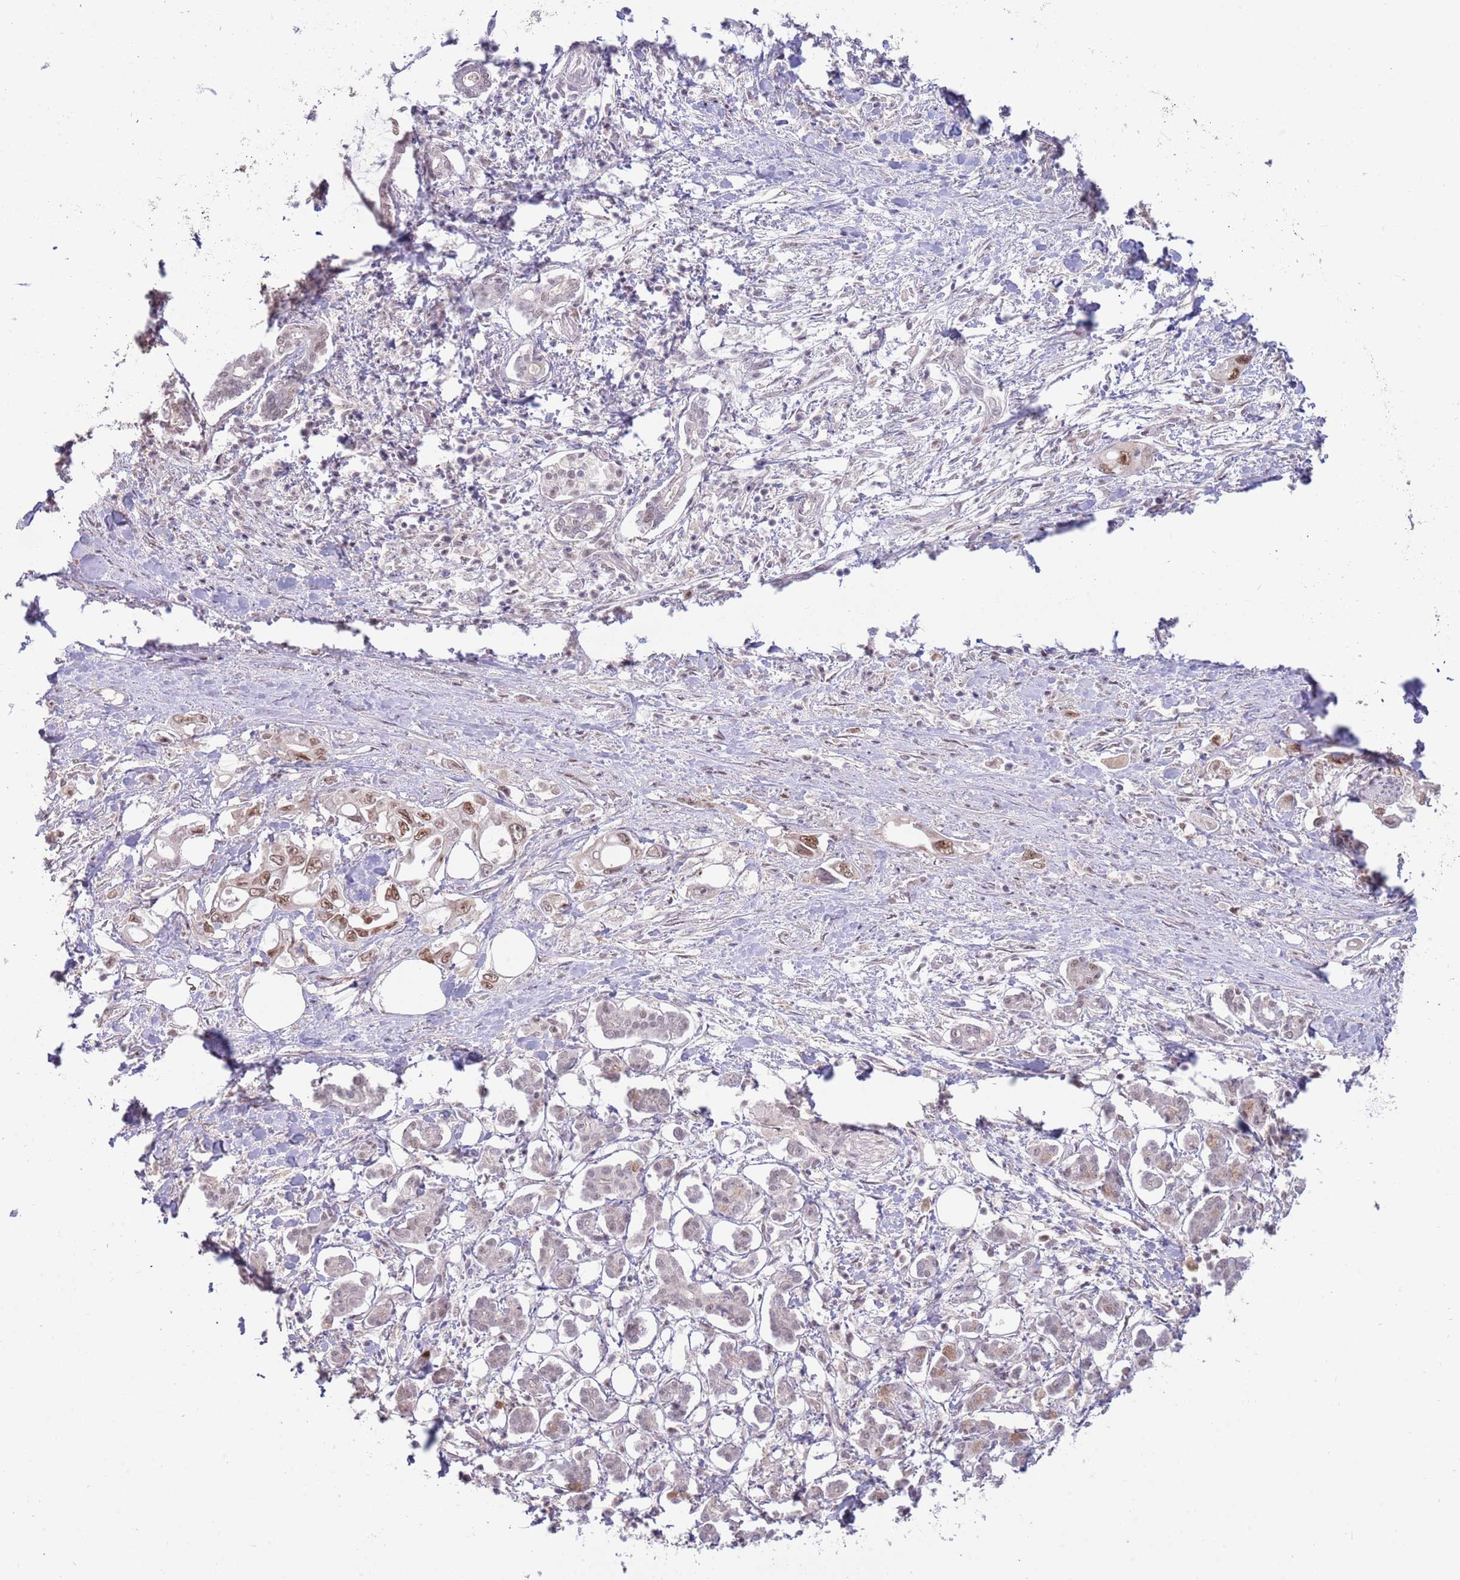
{"staining": {"intensity": "moderate", "quantity": ">75%", "location": "nuclear"}, "tissue": "pancreatic cancer", "cell_type": "Tumor cells", "image_type": "cancer", "snomed": [{"axis": "morphology", "description": "Adenocarcinoma, NOS"}, {"axis": "topography", "description": "Pancreas"}], "caption": "IHC micrograph of neoplastic tissue: human adenocarcinoma (pancreatic) stained using immunohistochemistry (IHC) demonstrates medium levels of moderate protein expression localized specifically in the nuclear of tumor cells, appearing as a nuclear brown color.", "gene": "ZBTB7A", "patient": {"sex": "male", "age": 61}}